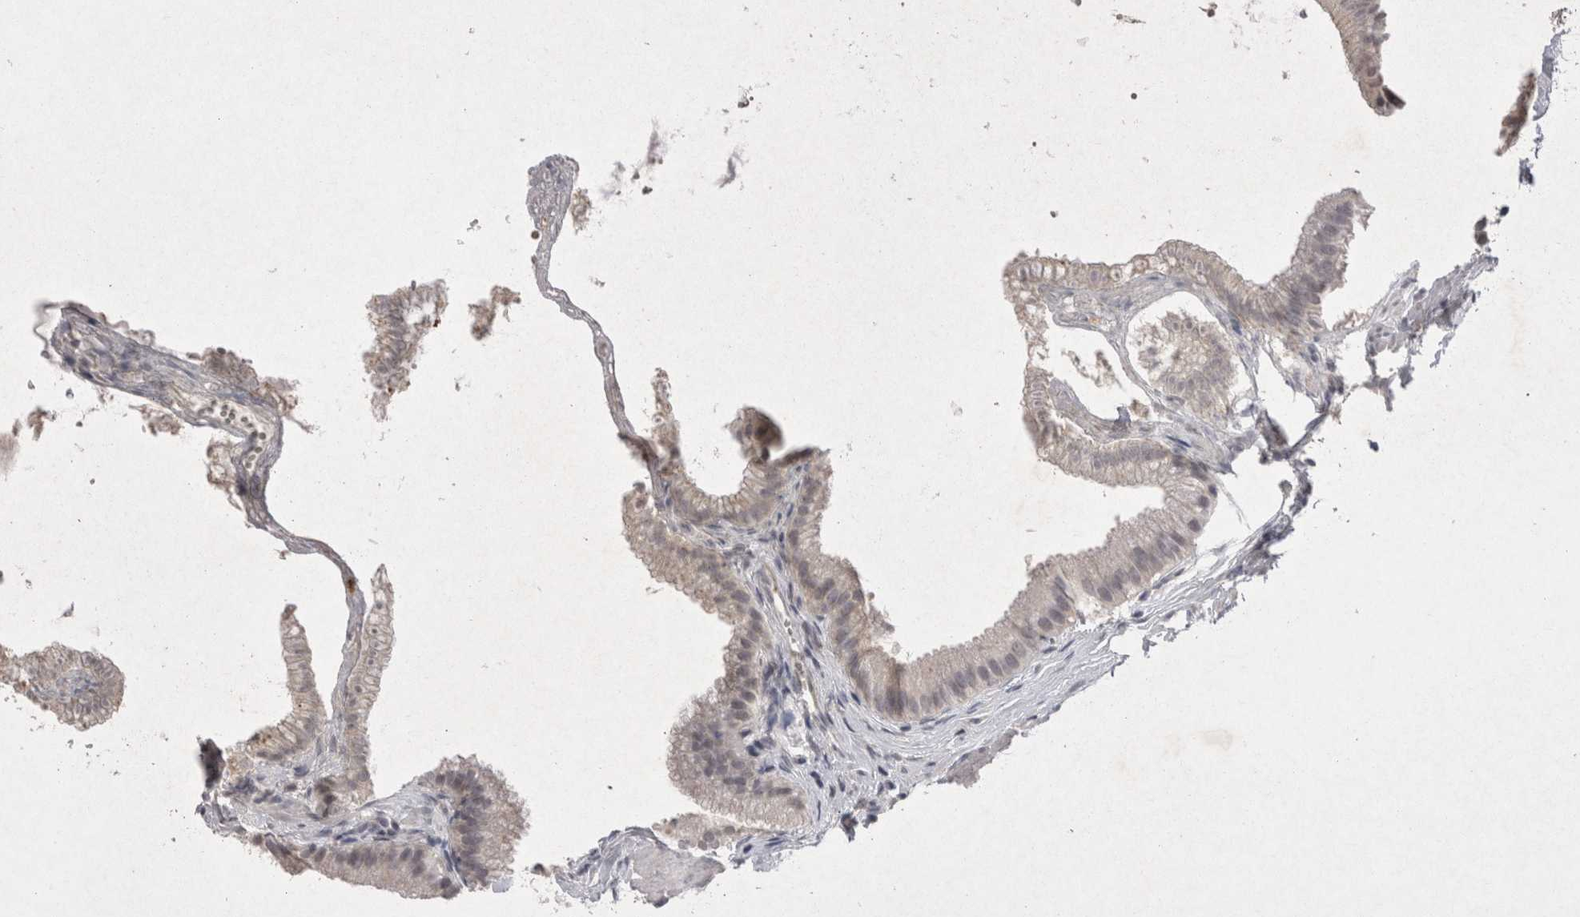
{"staining": {"intensity": "weak", "quantity": ">75%", "location": "nuclear"}, "tissue": "gallbladder", "cell_type": "Glandular cells", "image_type": "normal", "snomed": [{"axis": "morphology", "description": "Normal tissue, NOS"}, {"axis": "topography", "description": "Gallbladder"}], "caption": "This photomicrograph exhibits immunohistochemistry staining of normal human gallbladder, with low weak nuclear positivity in about >75% of glandular cells.", "gene": "LYVE1", "patient": {"sex": "male", "age": 38}}